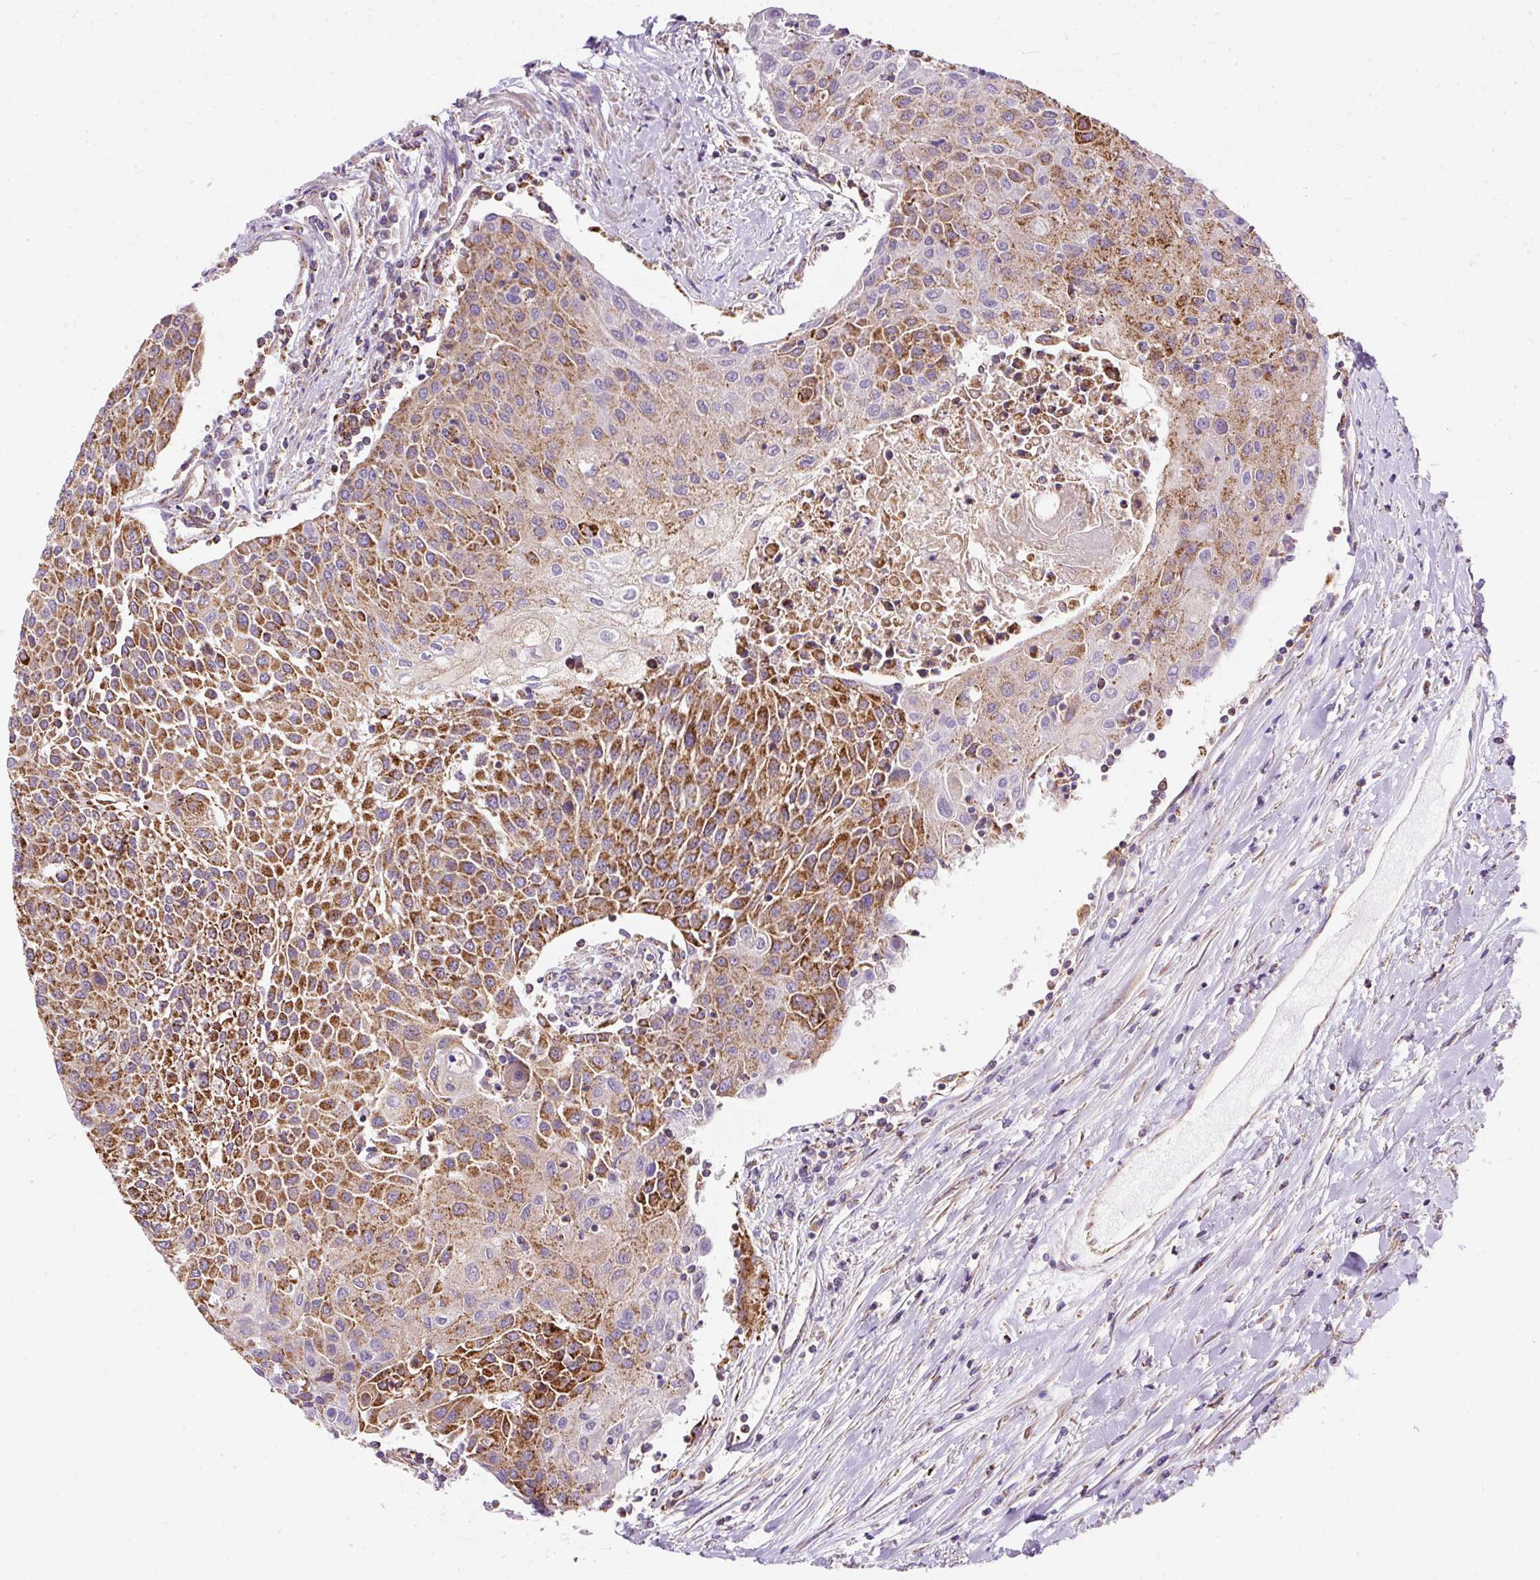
{"staining": {"intensity": "moderate", "quantity": ">75%", "location": "cytoplasmic/membranous"}, "tissue": "urothelial cancer", "cell_type": "Tumor cells", "image_type": "cancer", "snomed": [{"axis": "morphology", "description": "Urothelial carcinoma, High grade"}, {"axis": "topography", "description": "Urinary bladder"}], "caption": "Moderate cytoplasmic/membranous protein staining is present in about >75% of tumor cells in urothelial carcinoma (high-grade).", "gene": "CEP290", "patient": {"sex": "female", "age": 85}}